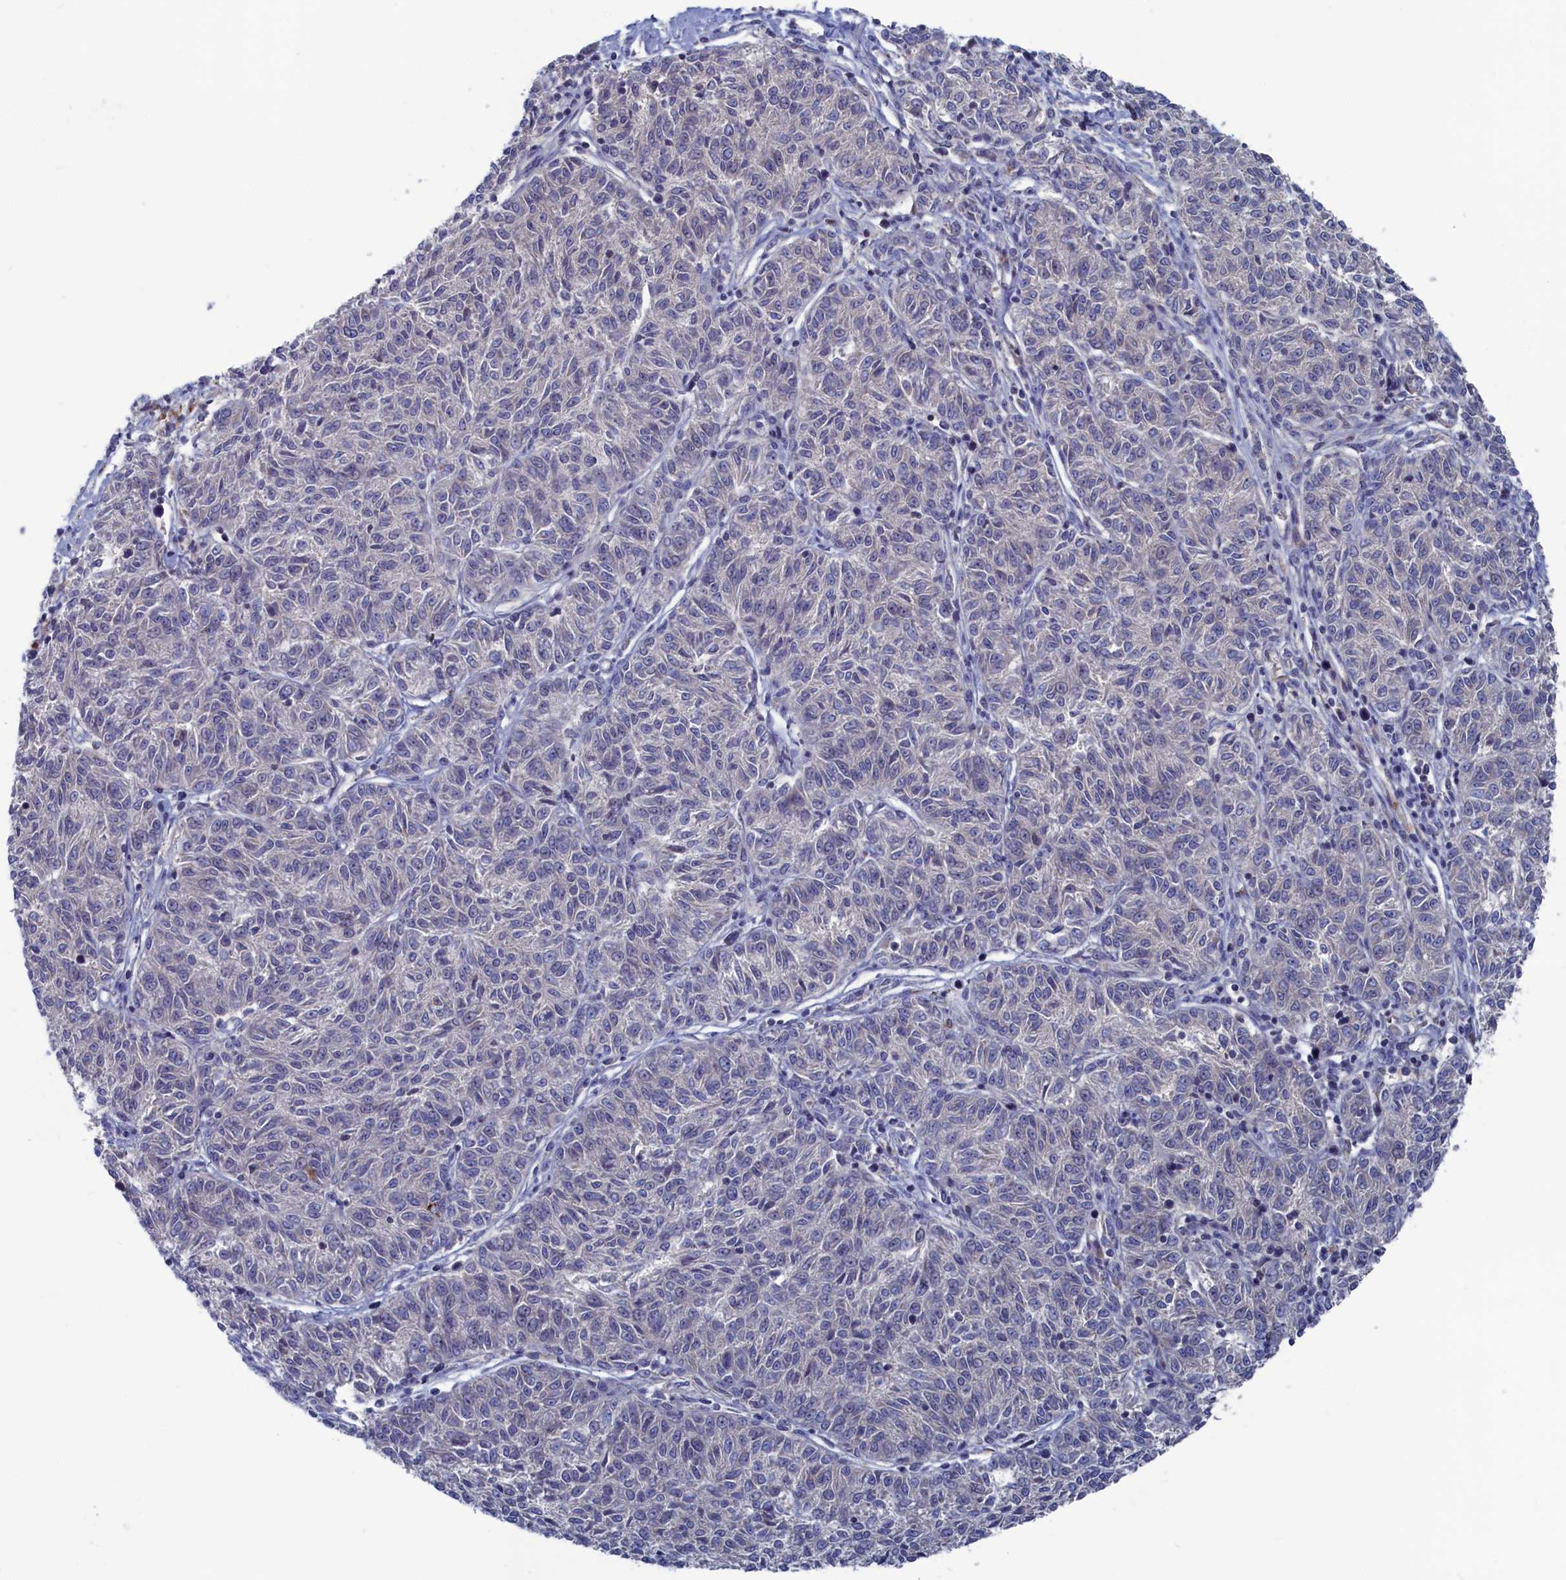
{"staining": {"intensity": "negative", "quantity": "none", "location": "none"}, "tissue": "melanoma", "cell_type": "Tumor cells", "image_type": "cancer", "snomed": [{"axis": "morphology", "description": "Malignant melanoma, NOS"}, {"axis": "topography", "description": "Skin"}], "caption": "IHC image of neoplastic tissue: malignant melanoma stained with DAB (3,3'-diaminobenzidine) reveals no significant protein staining in tumor cells. (DAB immunohistochemistry (IHC) with hematoxylin counter stain).", "gene": "CEND1", "patient": {"sex": "female", "age": 72}}